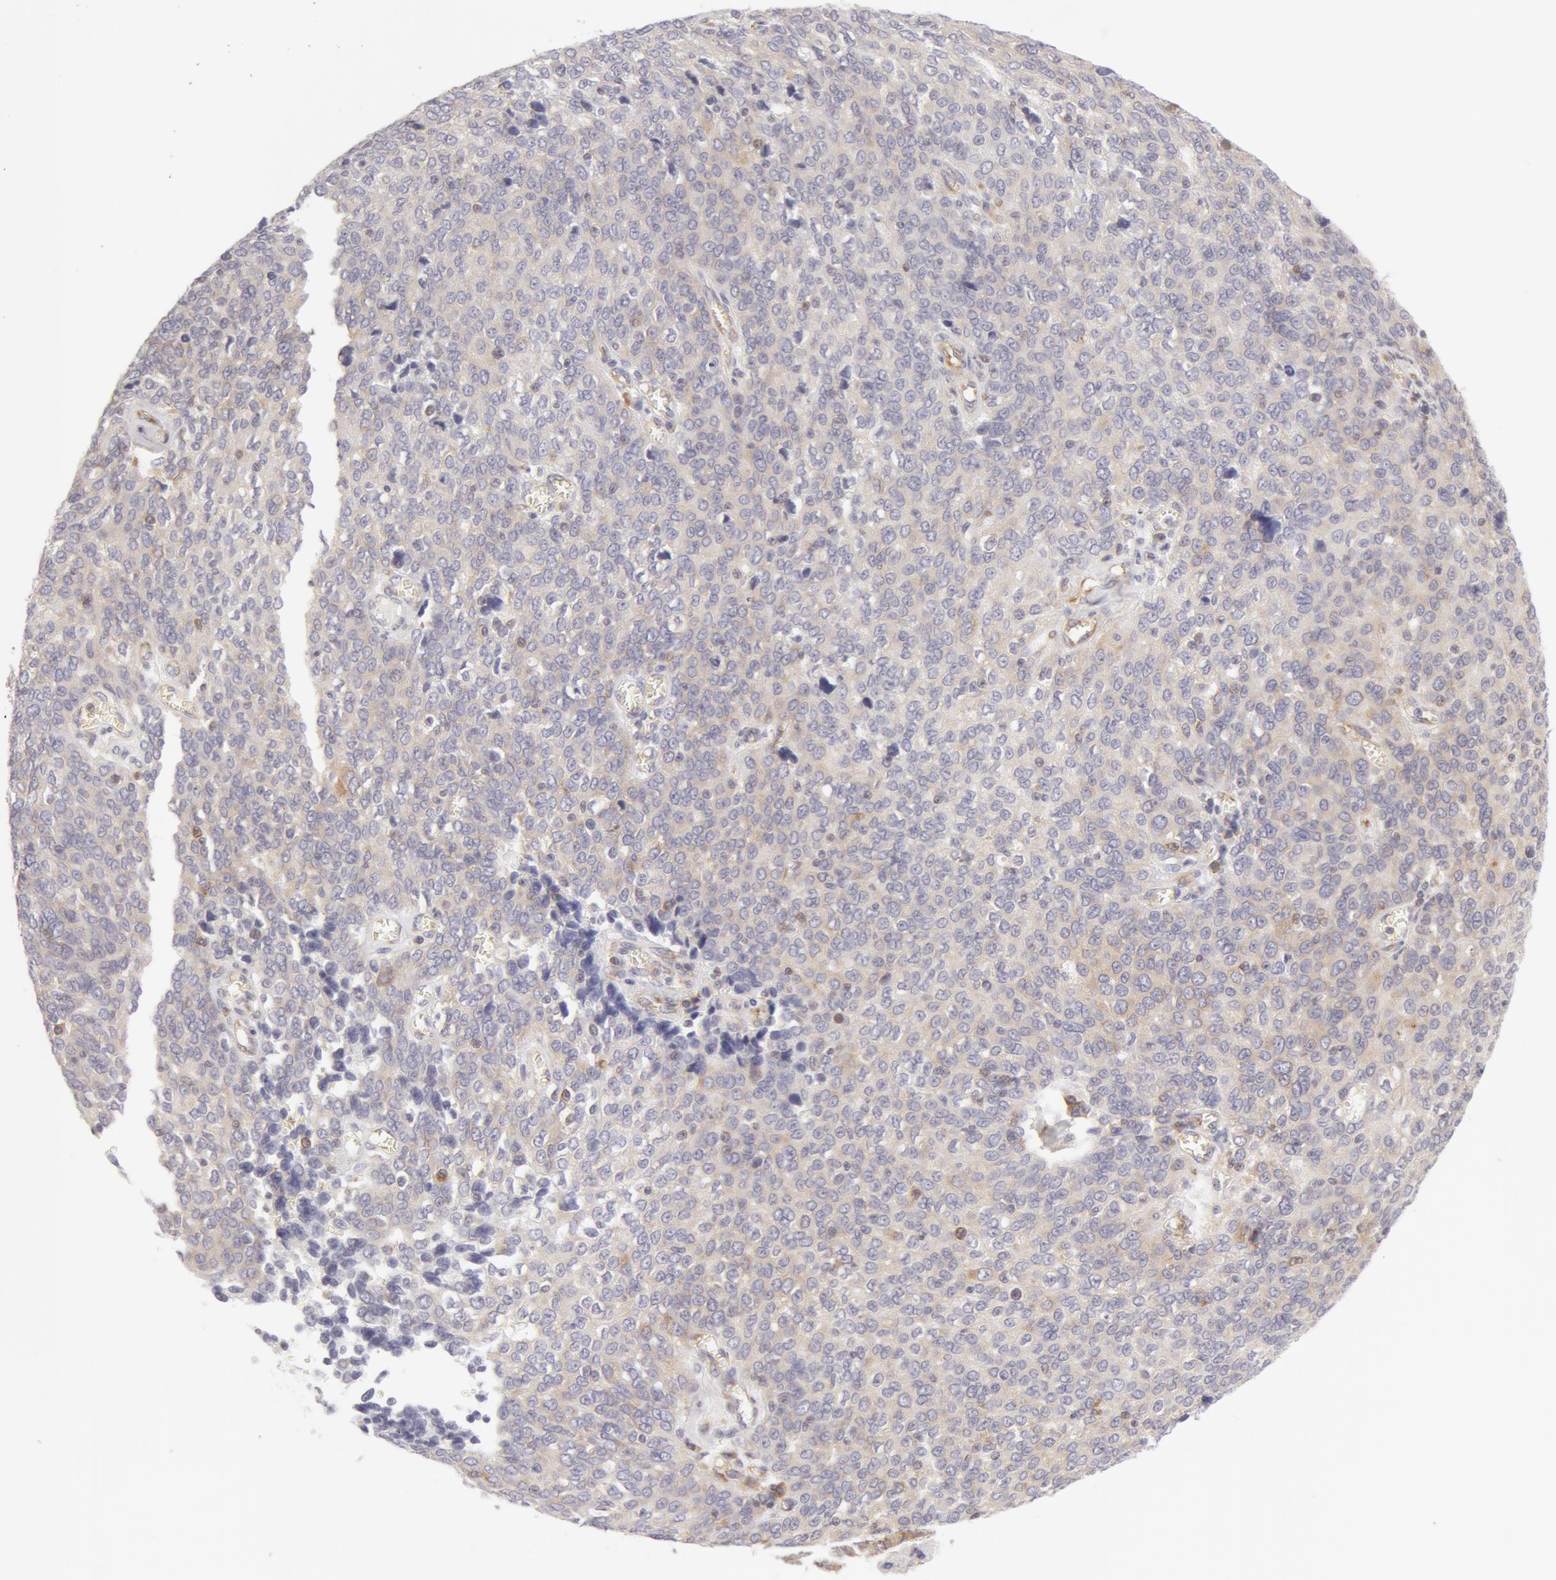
{"staining": {"intensity": "negative", "quantity": "none", "location": "none"}, "tissue": "ovarian cancer", "cell_type": "Tumor cells", "image_type": "cancer", "snomed": [{"axis": "morphology", "description": "Carcinoma, endometroid"}, {"axis": "topography", "description": "Ovary"}], "caption": "DAB (3,3'-diaminobenzidine) immunohistochemical staining of endometroid carcinoma (ovarian) shows no significant positivity in tumor cells.", "gene": "DDX3Y", "patient": {"sex": "female", "age": 75}}